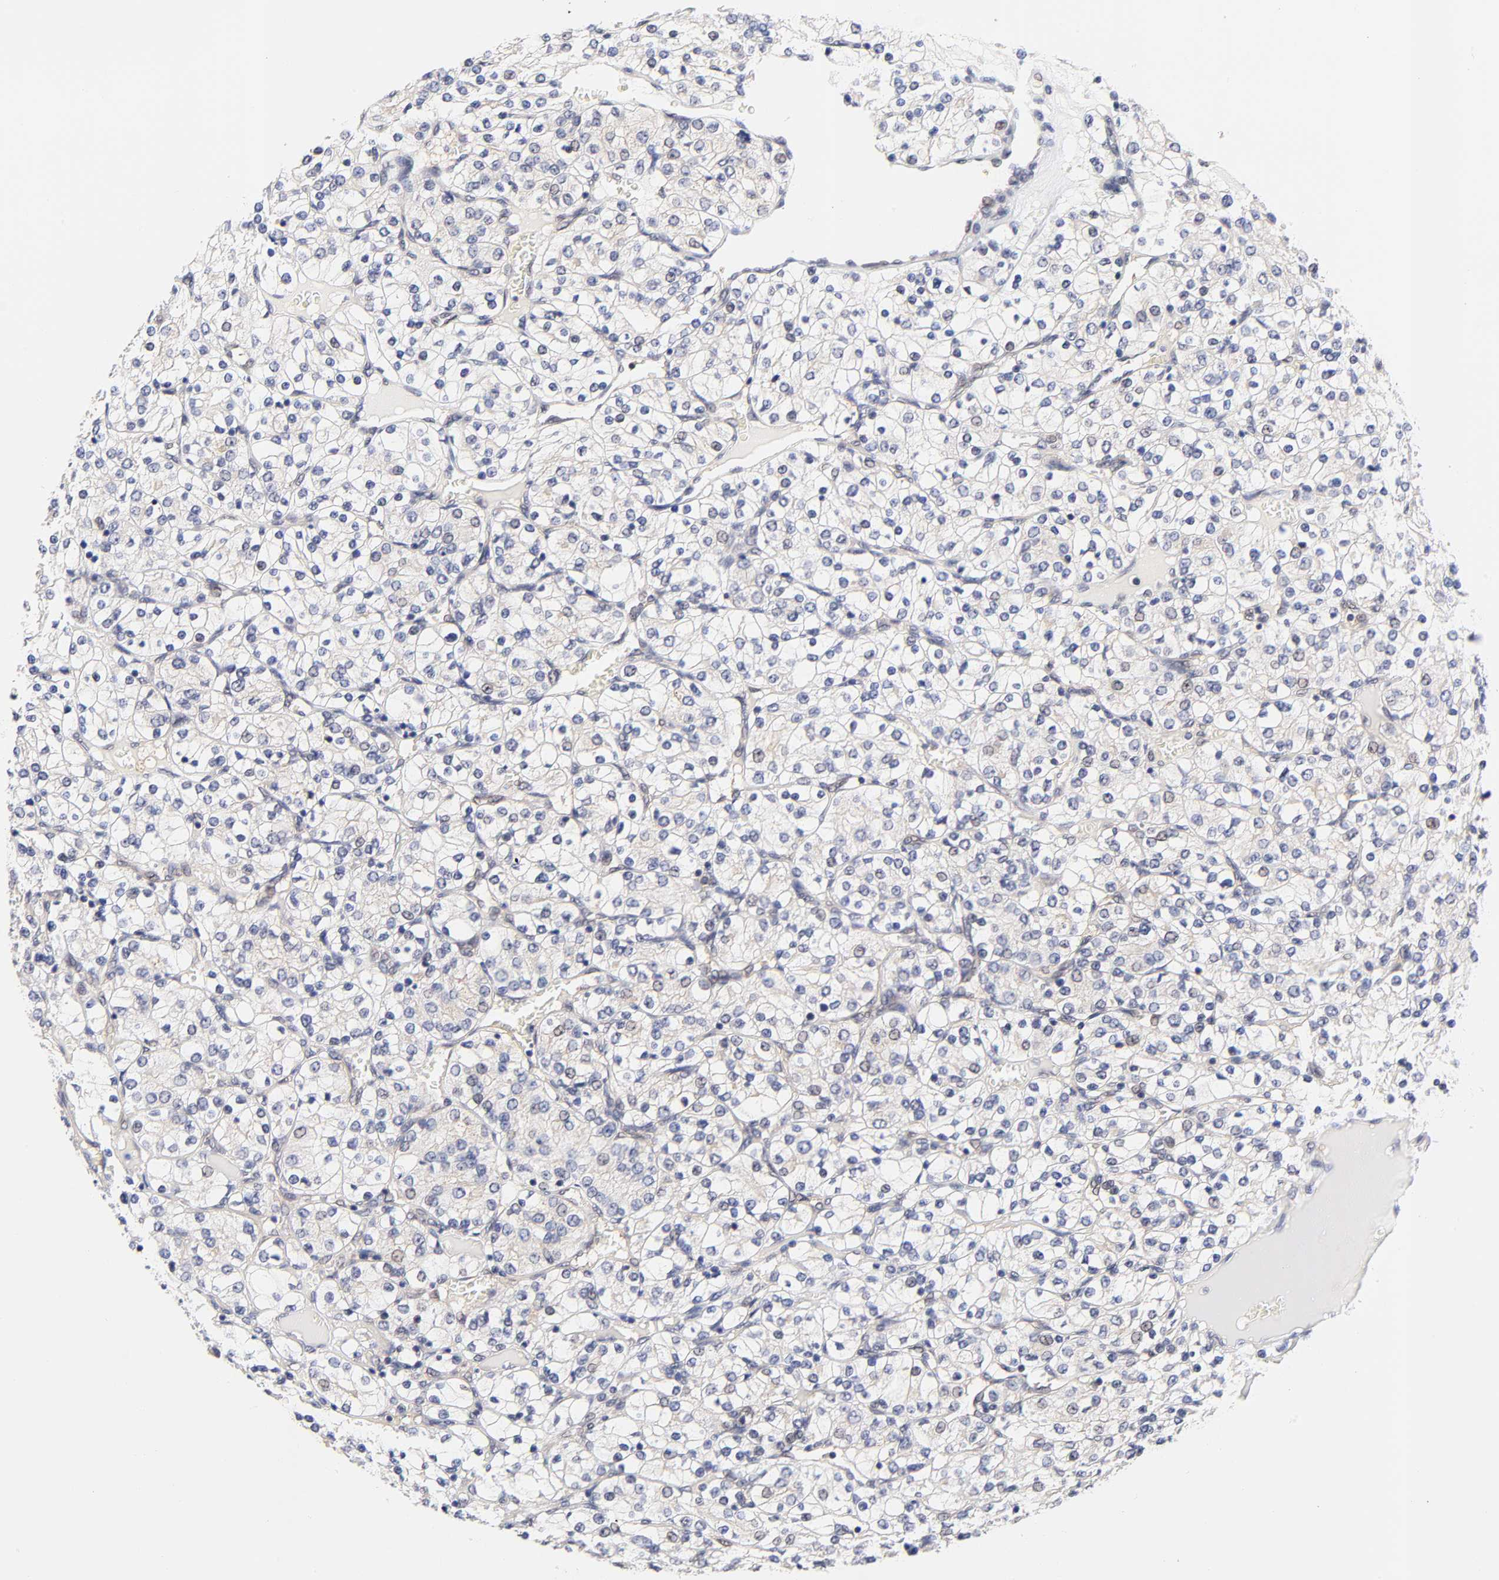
{"staining": {"intensity": "negative", "quantity": "none", "location": "none"}, "tissue": "renal cancer", "cell_type": "Tumor cells", "image_type": "cancer", "snomed": [{"axis": "morphology", "description": "Adenocarcinoma, NOS"}, {"axis": "topography", "description": "Kidney"}], "caption": "Immunohistochemistry of renal cancer exhibits no expression in tumor cells.", "gene": "TXNL1", "patient": {"sex": "female", "age": 62}}